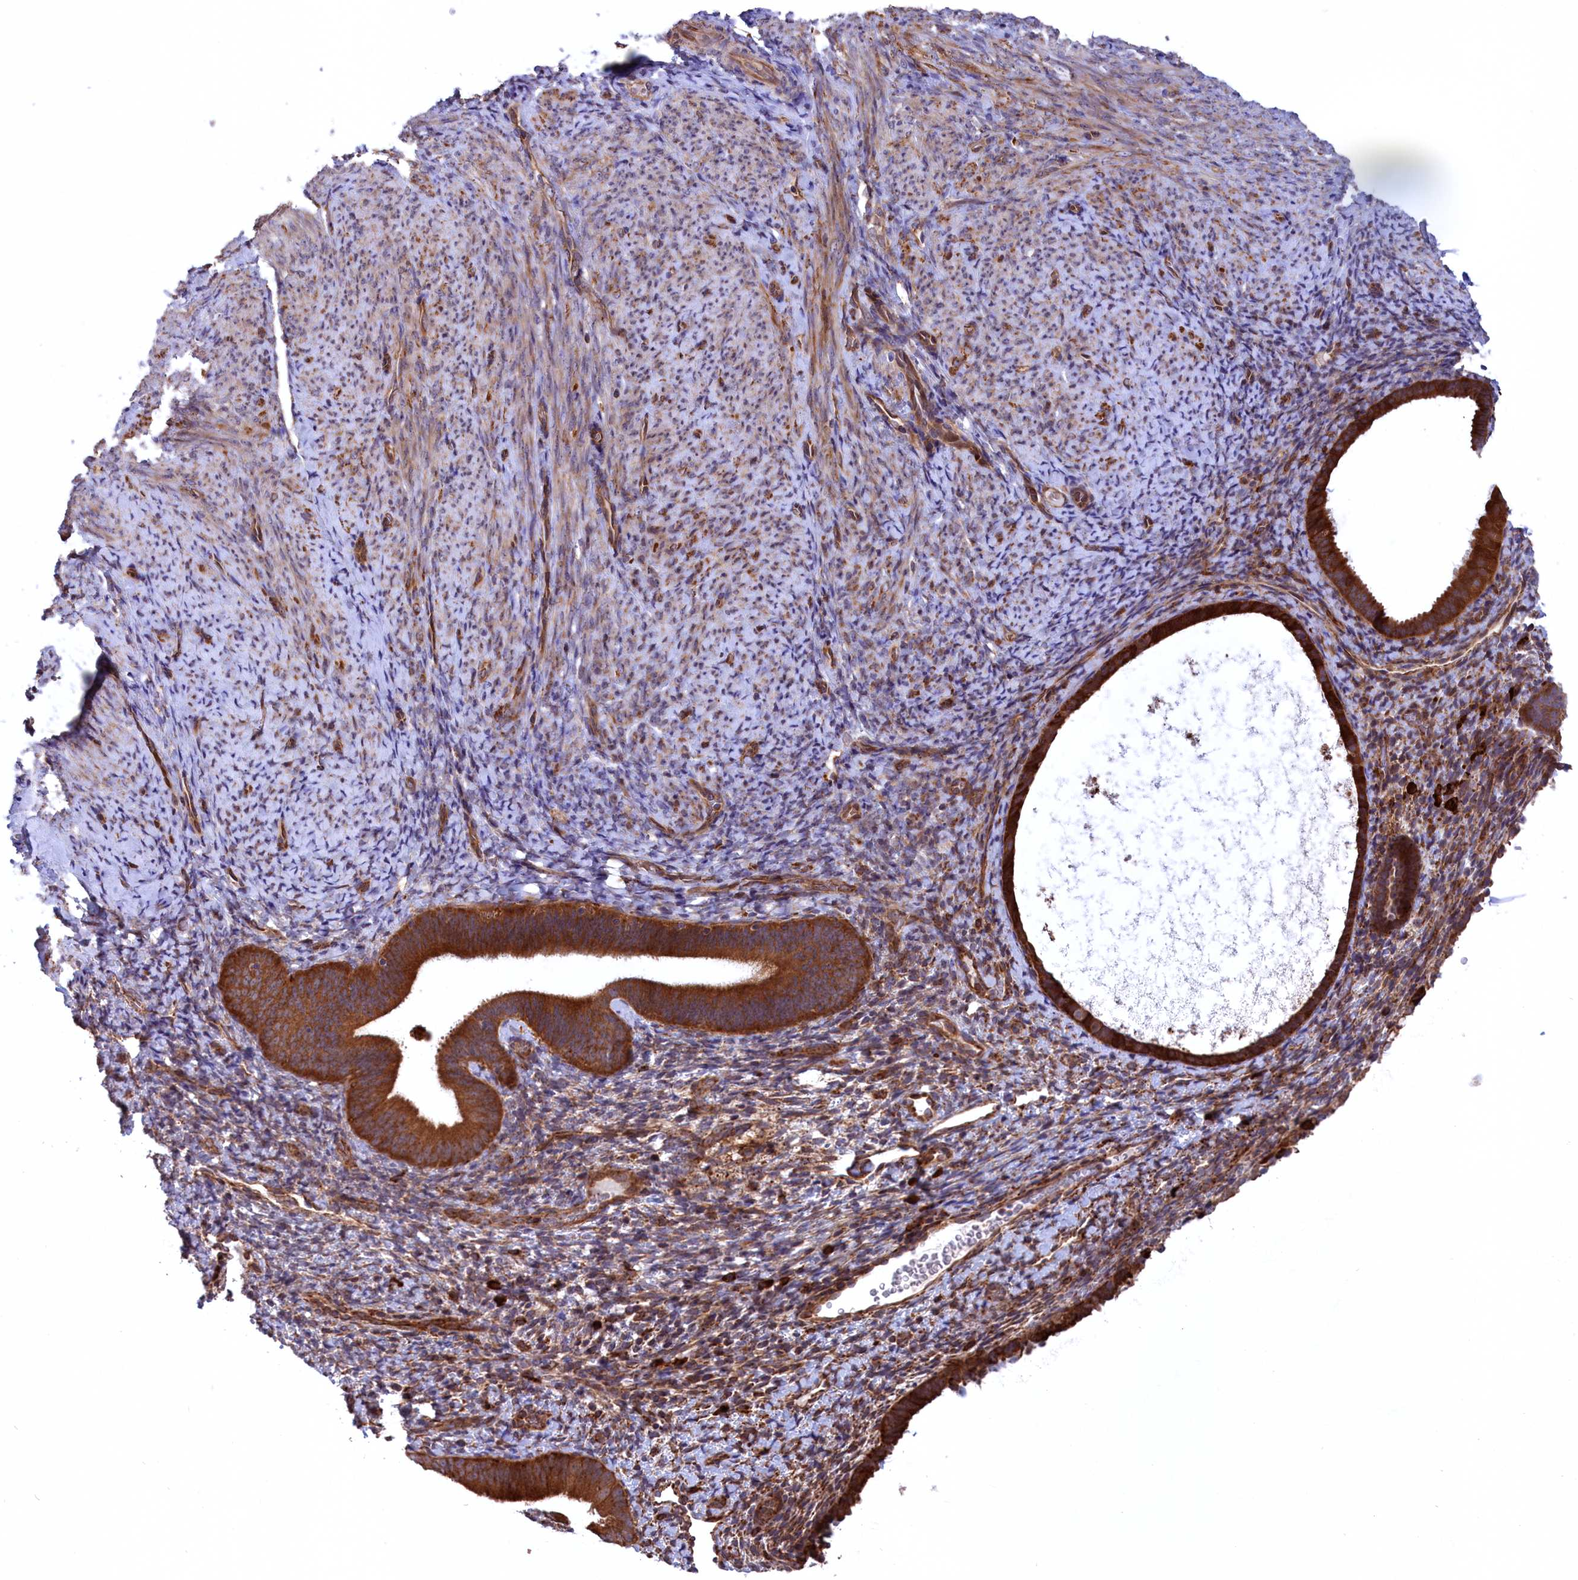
{"staining": {"intensity": "moderate", "quantity": "25%-75%", "location": "cytoplasmic/membranous"}, "tissue": "endometrium", "cell_type": "Cells in endometrial stroma", "image_type": "normal", "snomed": [{"axis": "morphology", "description": "Normal tissue, NOS"}, {"axis": "topography", "description": "Endometrium"}], "caption": "A micrograph showing moderate cytoplasmic/membranous staining in about 25%-75% of cells in endometrial stroma in normal endometrium, as visualized by brown immunohistochemical staining.", "gene": "PLA2G4C", "patient": {"sex": "female", "age": 65}}